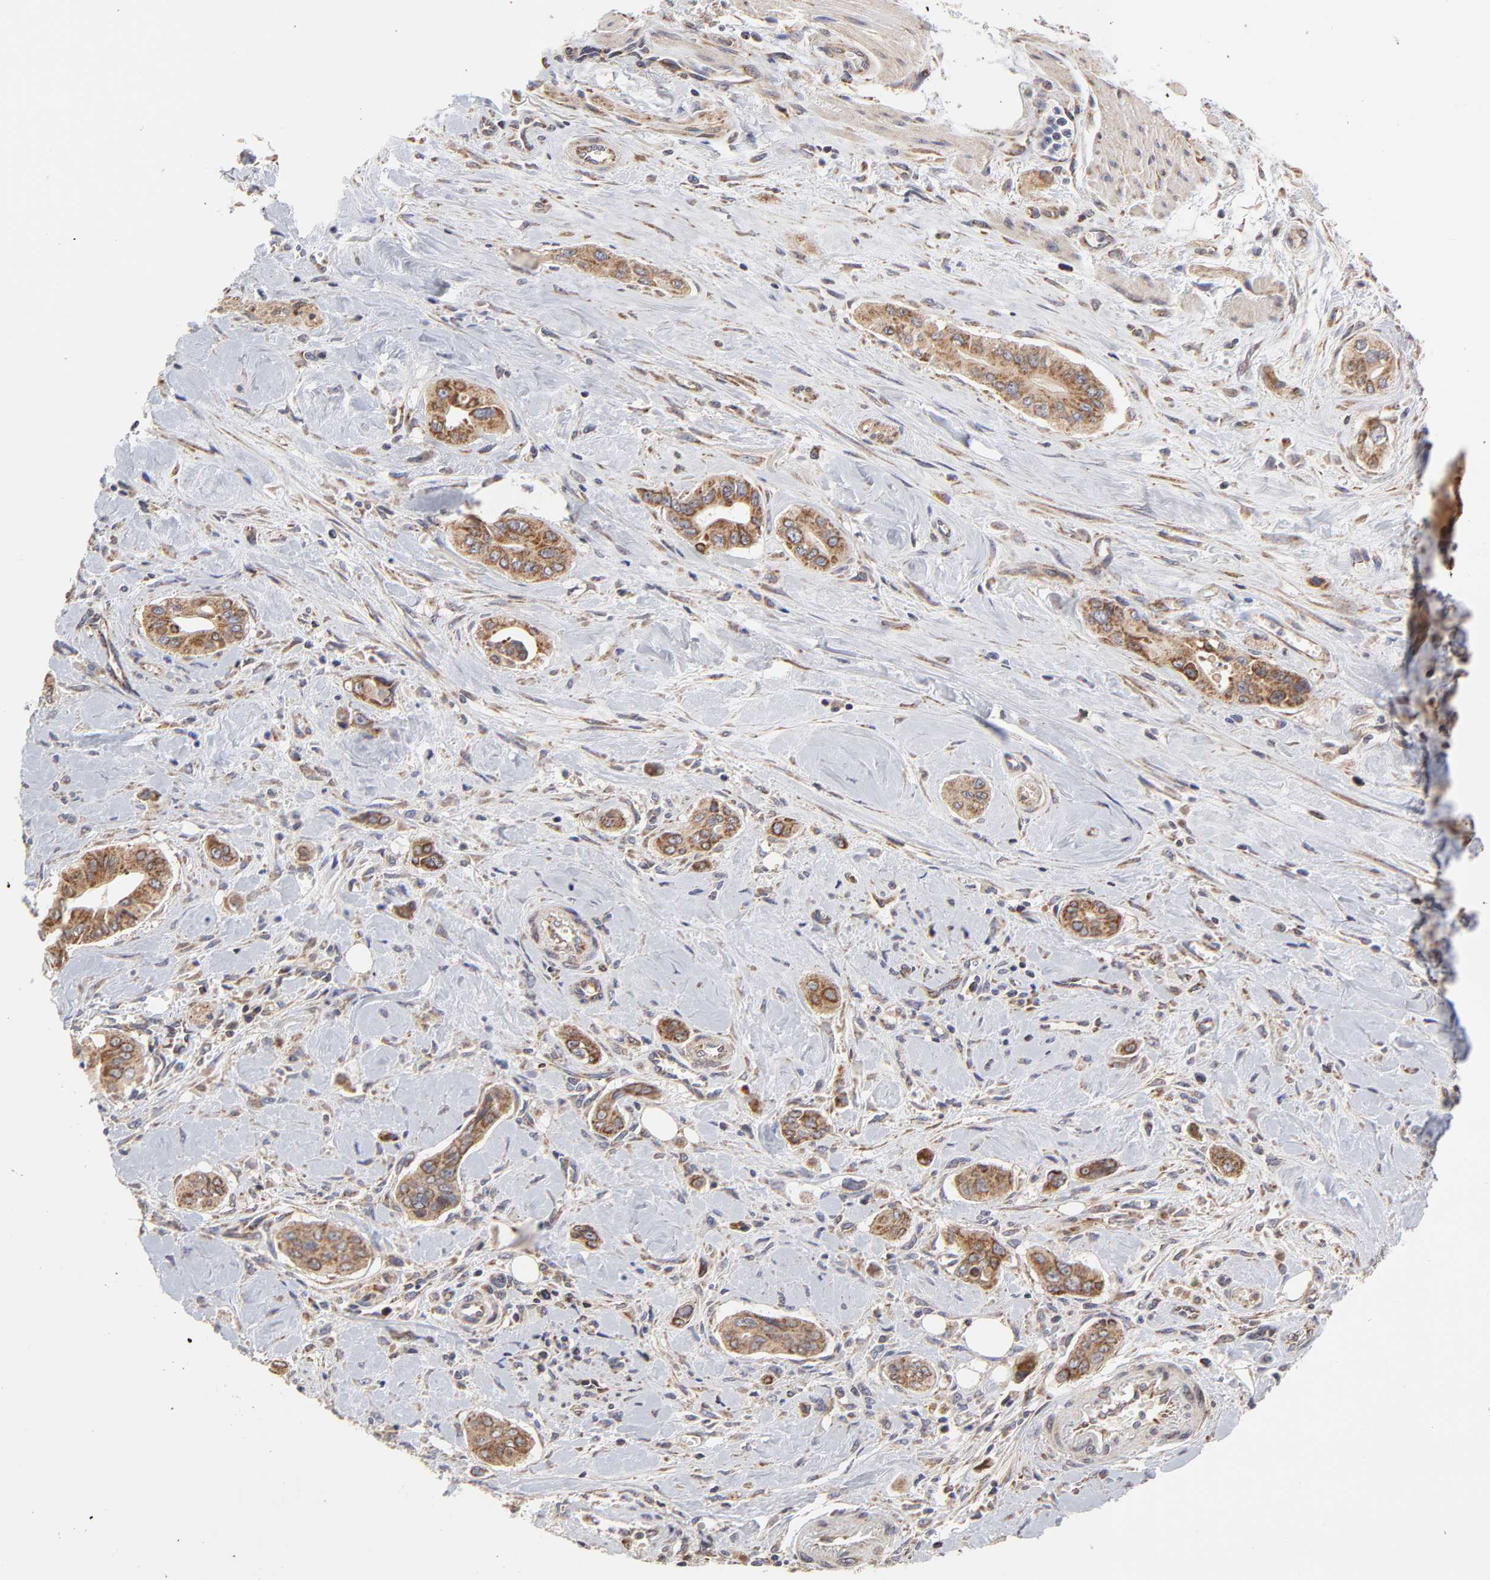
{"staining": {"intensity": "moderate", "quantity": ">75%", "location": "cytoplasmic/membranous"}, "tissue": "pancreatic cancer", "cell_type": "Tumor cells", "image_type": "cancer", "snomed": [{"axis": "morphology", "description": "Adenocarcinoma, NOS"}, {"axis": "topography", "description": "Pancreas"}], "caption": "Tumor cells show medium levels of moderate cytoplasmic/membranous expression in about >75% of cells in adenocarcinoma (pancreatic). Immunohistochemistry stains the protein of interest in brown and the nuclei are stained blue.", "gene": "ZNF550", "patient": {"sex": "male", "age": 77}}